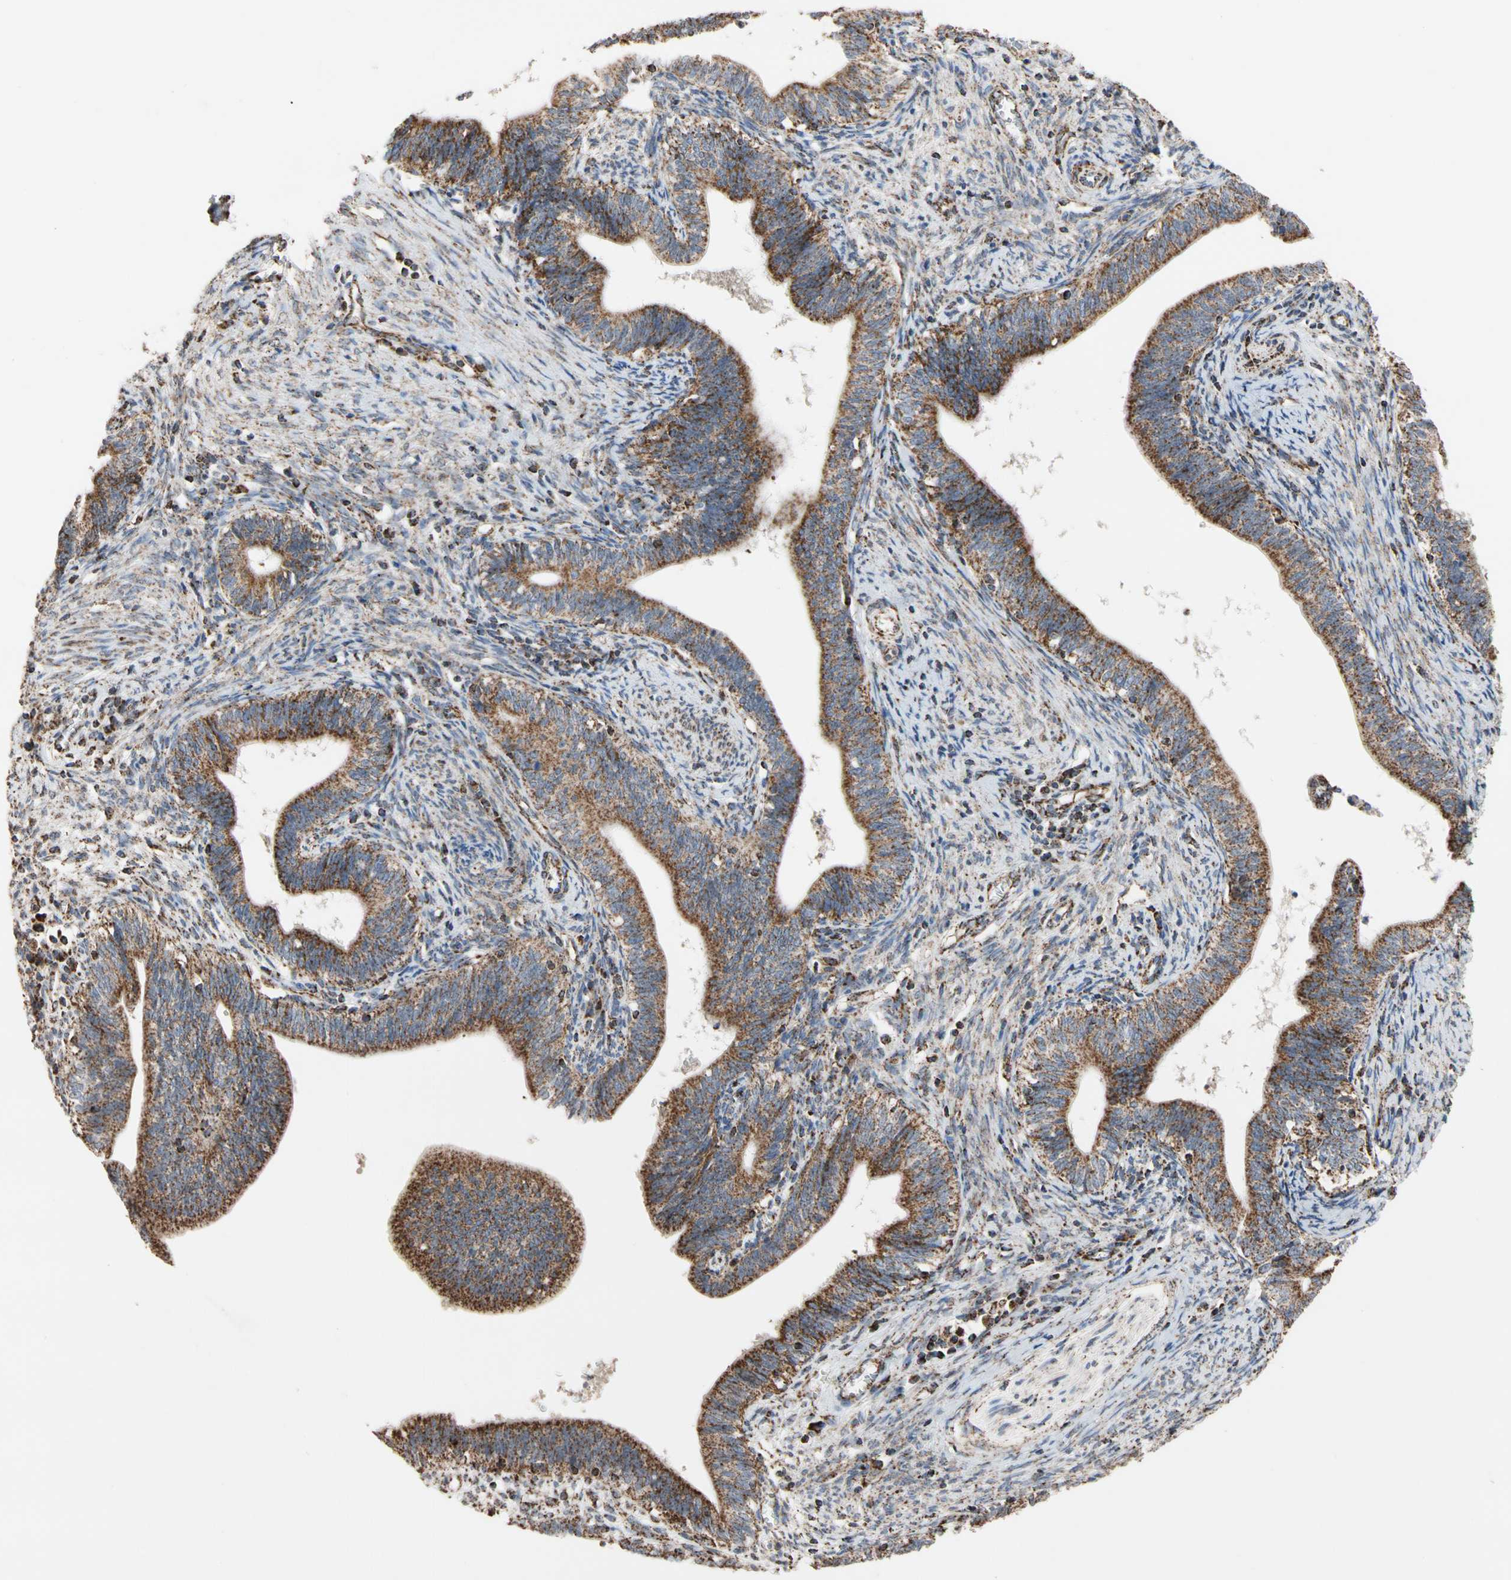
{"staining": {"intensity": "strong", "quantity": ">75%", "location": "cytoplasmic/membranous"}, "tissue": "cervical cancer", "cell_type": "Tumor cells", "image_type": "cancer", "snomed": [{"axis": "morphology", "description": "Adenocarcinoma, NOS"}, {"axis": "topography", "description": "Cervix"}], "caption": "Human cervical cancer (adenocarcinoma) stained with a brown dye reveals strong cytoplasmic/membranous positive positivity in about >75% of tumor cells.", "gene": "FAM110B", "patient": {"sex": "female", "age": 44}}